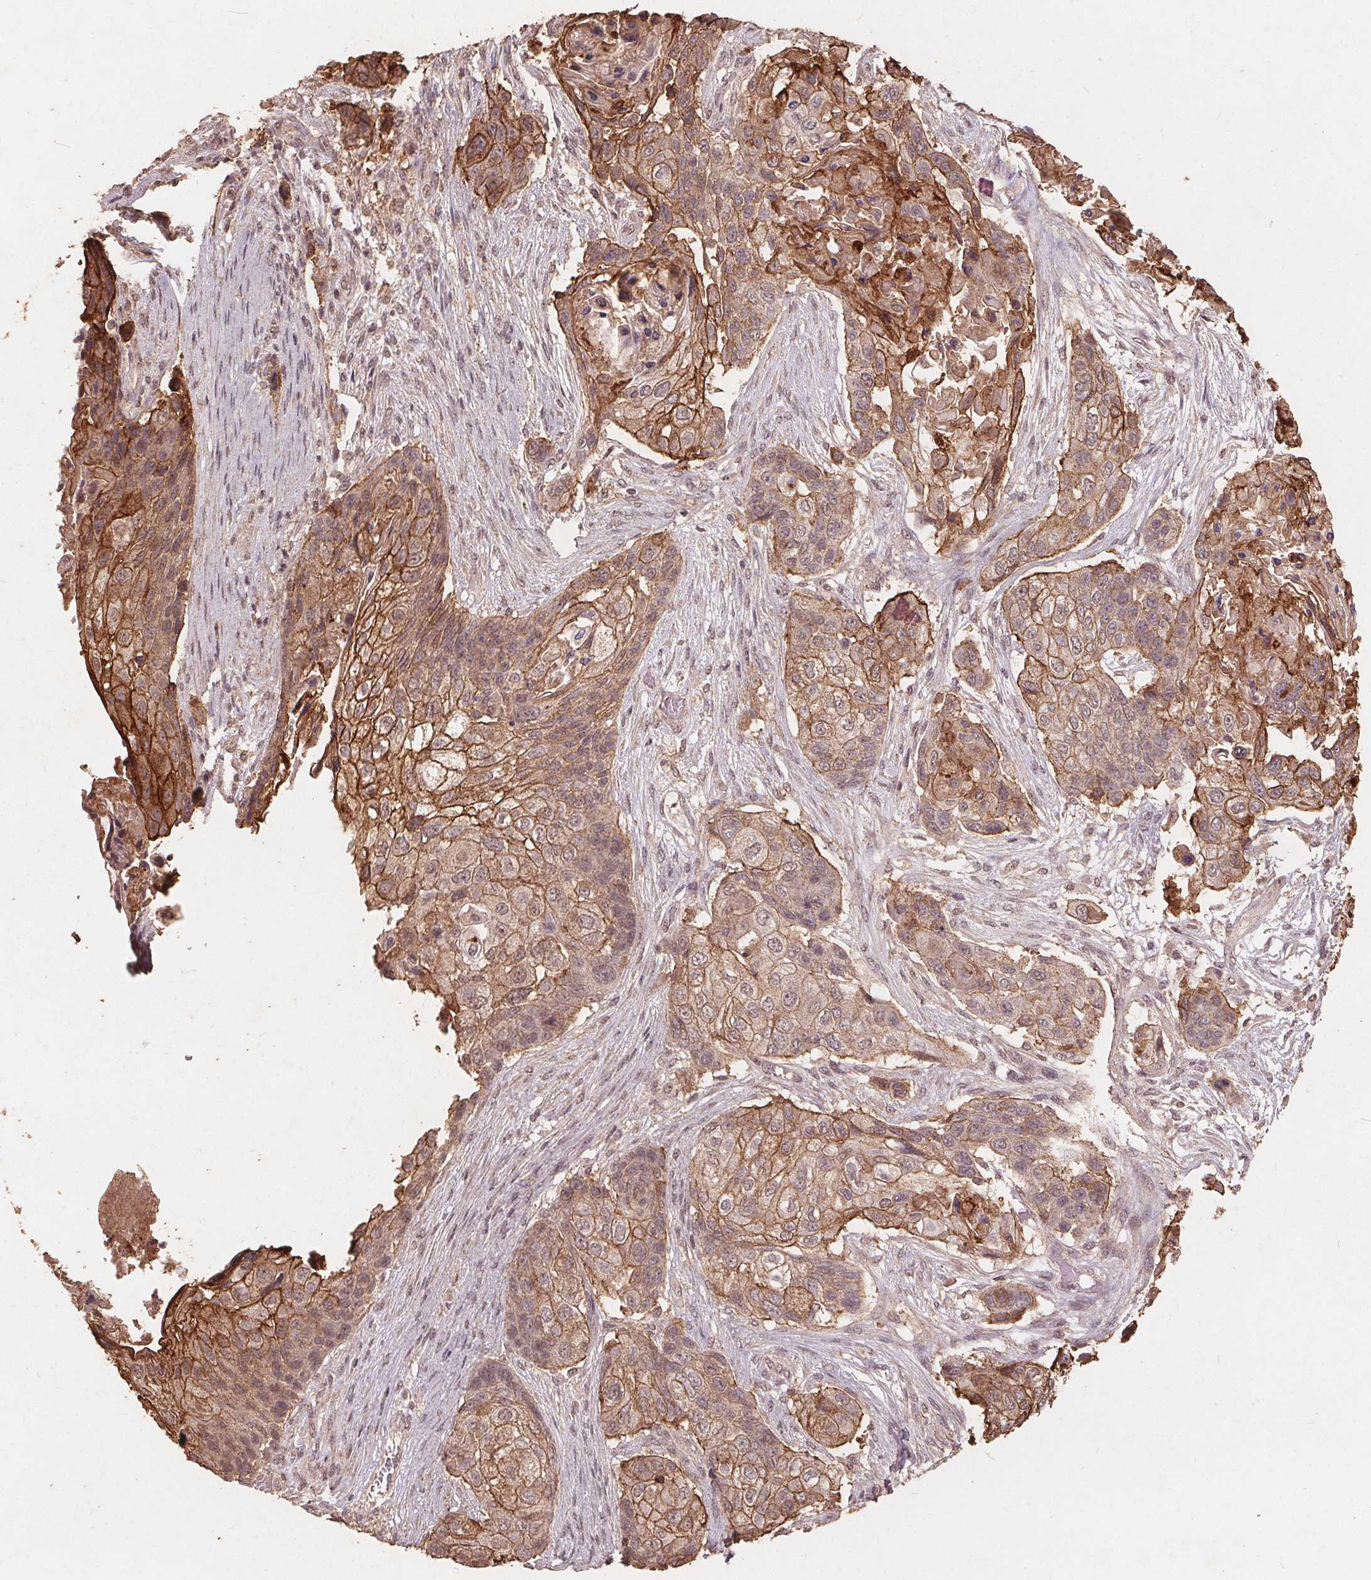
{"staining": {"intensity": "moderate", "quantity": ">75%", "location": "cytoplasmic/membranous"}, "tissue": "lung cancer", "cell_type": "Tumor cells", "image_type": "cancer", "snomed": [{"axis": "morphology", "description": "Squamous cell carcinoma, NOS"}, {"axis": "topography", "description": "Lung"}], "caption": "Tumor cells exhibit medium levels of moderate cytoplasmic/membranous positivity in about >75% of cells in human squamous cell carcinoma (lung).", "gene": "DSG3", "patient": {"sex": "male", "age": 69}}